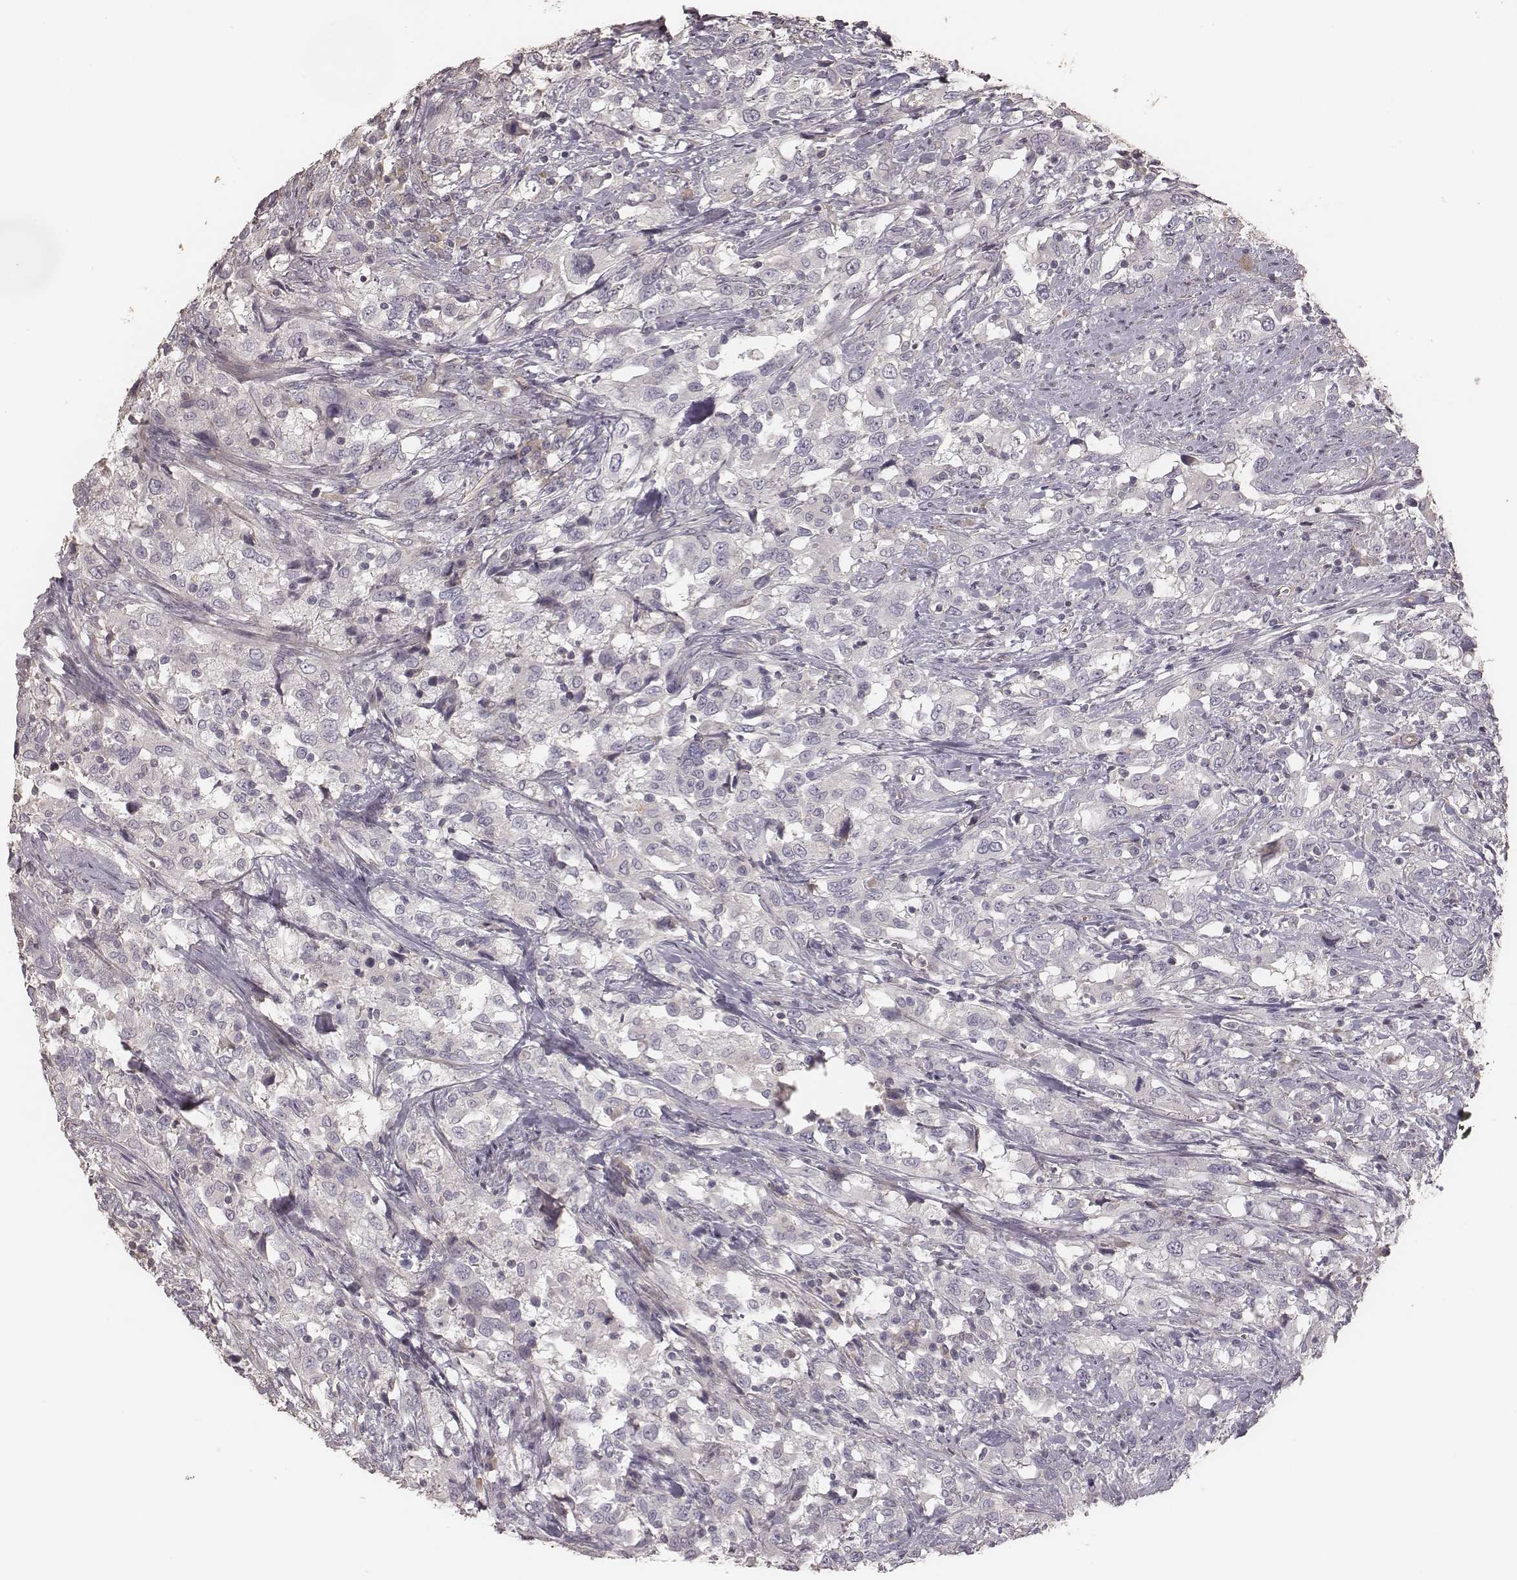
{"staining": {"intensity": "negative", "quantity": "none", "location": "none"}, "tissue": "urothelial cancer", "cell_type": "Tumor cells", "image_type": "cancer", "snomed": [{"axis": "morphology", "description": "Urothelial carcinoma, NOS"}, {"axis": "morphology", "description": "Urothelial carcinoma, High grade"}, {"axis": "topography", "description": "Urinary bladder"}], "caption": "Tumor cells are negative for protein expression in human high-grade urothelial carcinoma.", "gene": "OTOGL", "patient": {"sex": "female", "age": 64}}